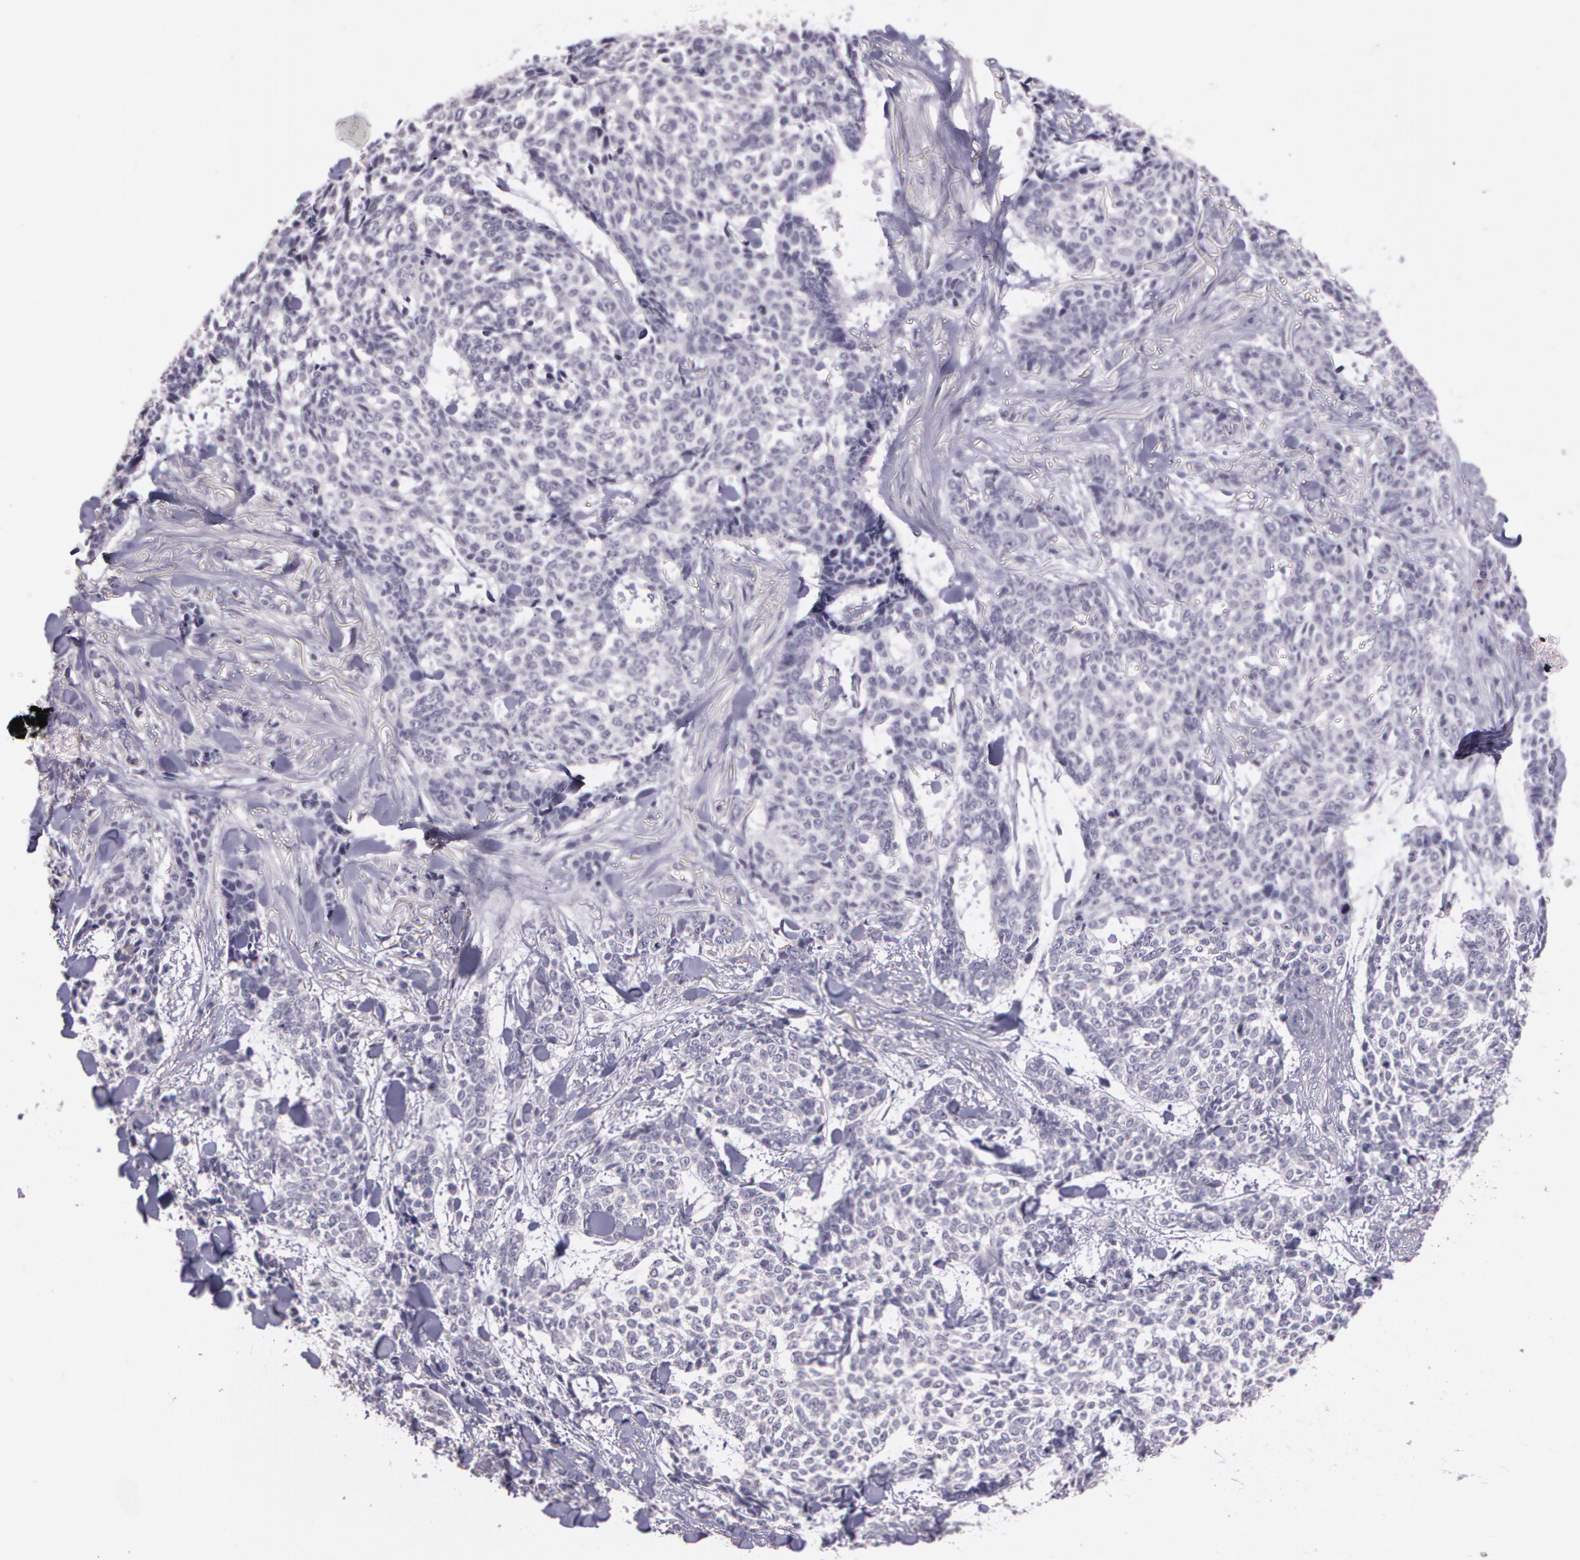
{"staining": {"intensity": "negative", "quantity": "none", "location": "none"}, "tissue": "skin cancer", "cell_type": "Tumor cells", "image_type": "cancer", "snomed": [{"axis": "morphology", "description": "Basal cell carcinoma"}, {"axis": "topography", "description": "Skin"}], "caption": "IHC micrograph of neoplastic tissue: skin cancer (basal cell carcinoma) stained with DAB (3,3'-diaminobenzidine) displays no significant protein staining in tumor cells.", "gene": "G2E3", "patient": {"sex": "female", "age": 89}}